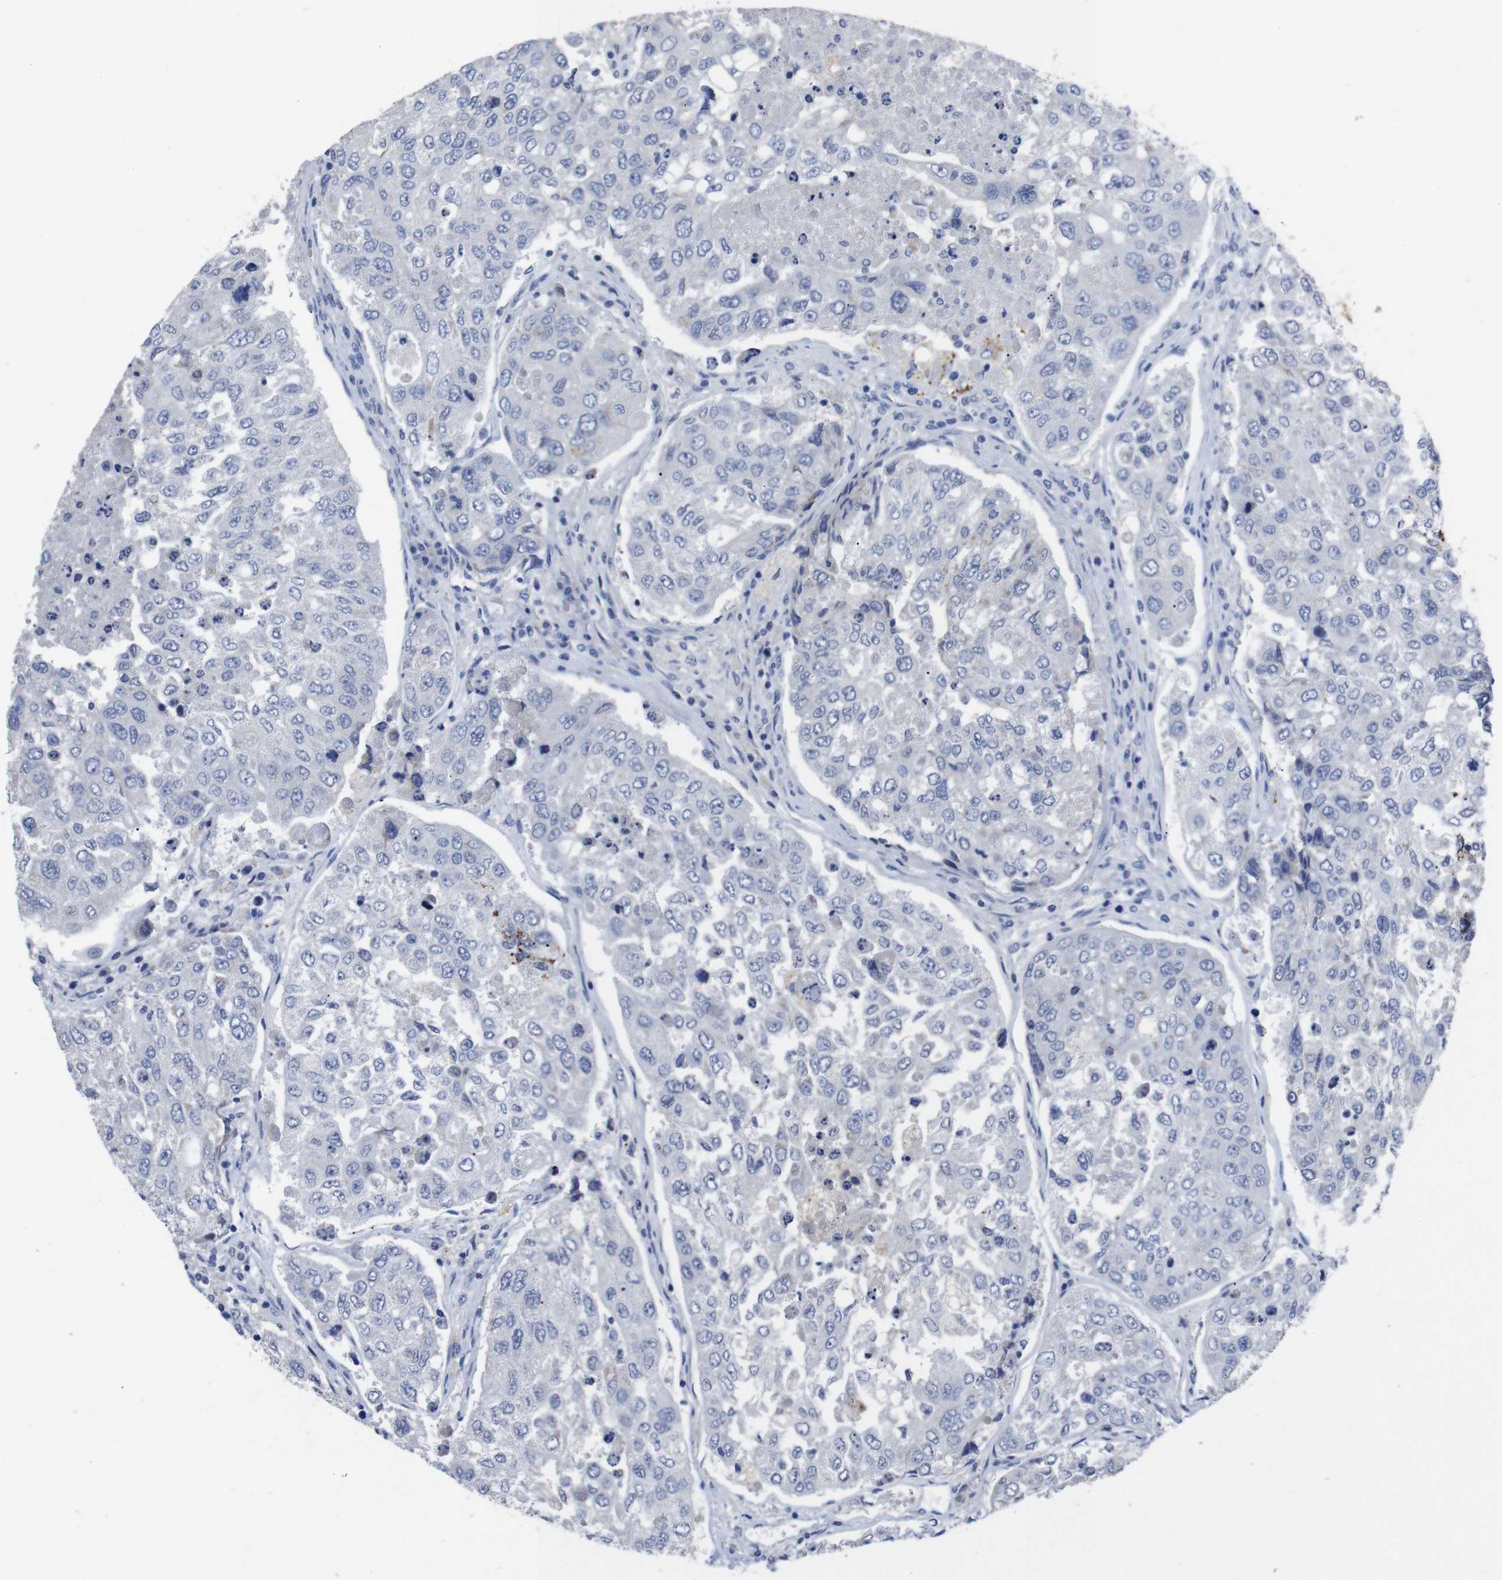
{"staining": {"intensity": "strong", "quantity": "<25%", "location": "cytoplasmic/membranous"}, "tissue": "urothelial cancer", "cell_type": "Tumor cells", "image_type": "cancer", "snomed": [{"axis": "morphology", "description": "Urothelial carcinoma, High grade"}, {"axis": "topography", "description": "Lymph node"}, {"axis": "topography", "description": "Urinary bladder"}], "caption": "IHC micrograph of neoplastic tissue: human urothelial cancer stained using immunohistochemistry displays medium levels of strong protein expression localized specifically in the cytoplasmic/membranous of tumor cells, appearing as a cytoplasmic/membranous brown color.", "gene": "GJB2", "patient": {"sex": "male", "age": 51}}